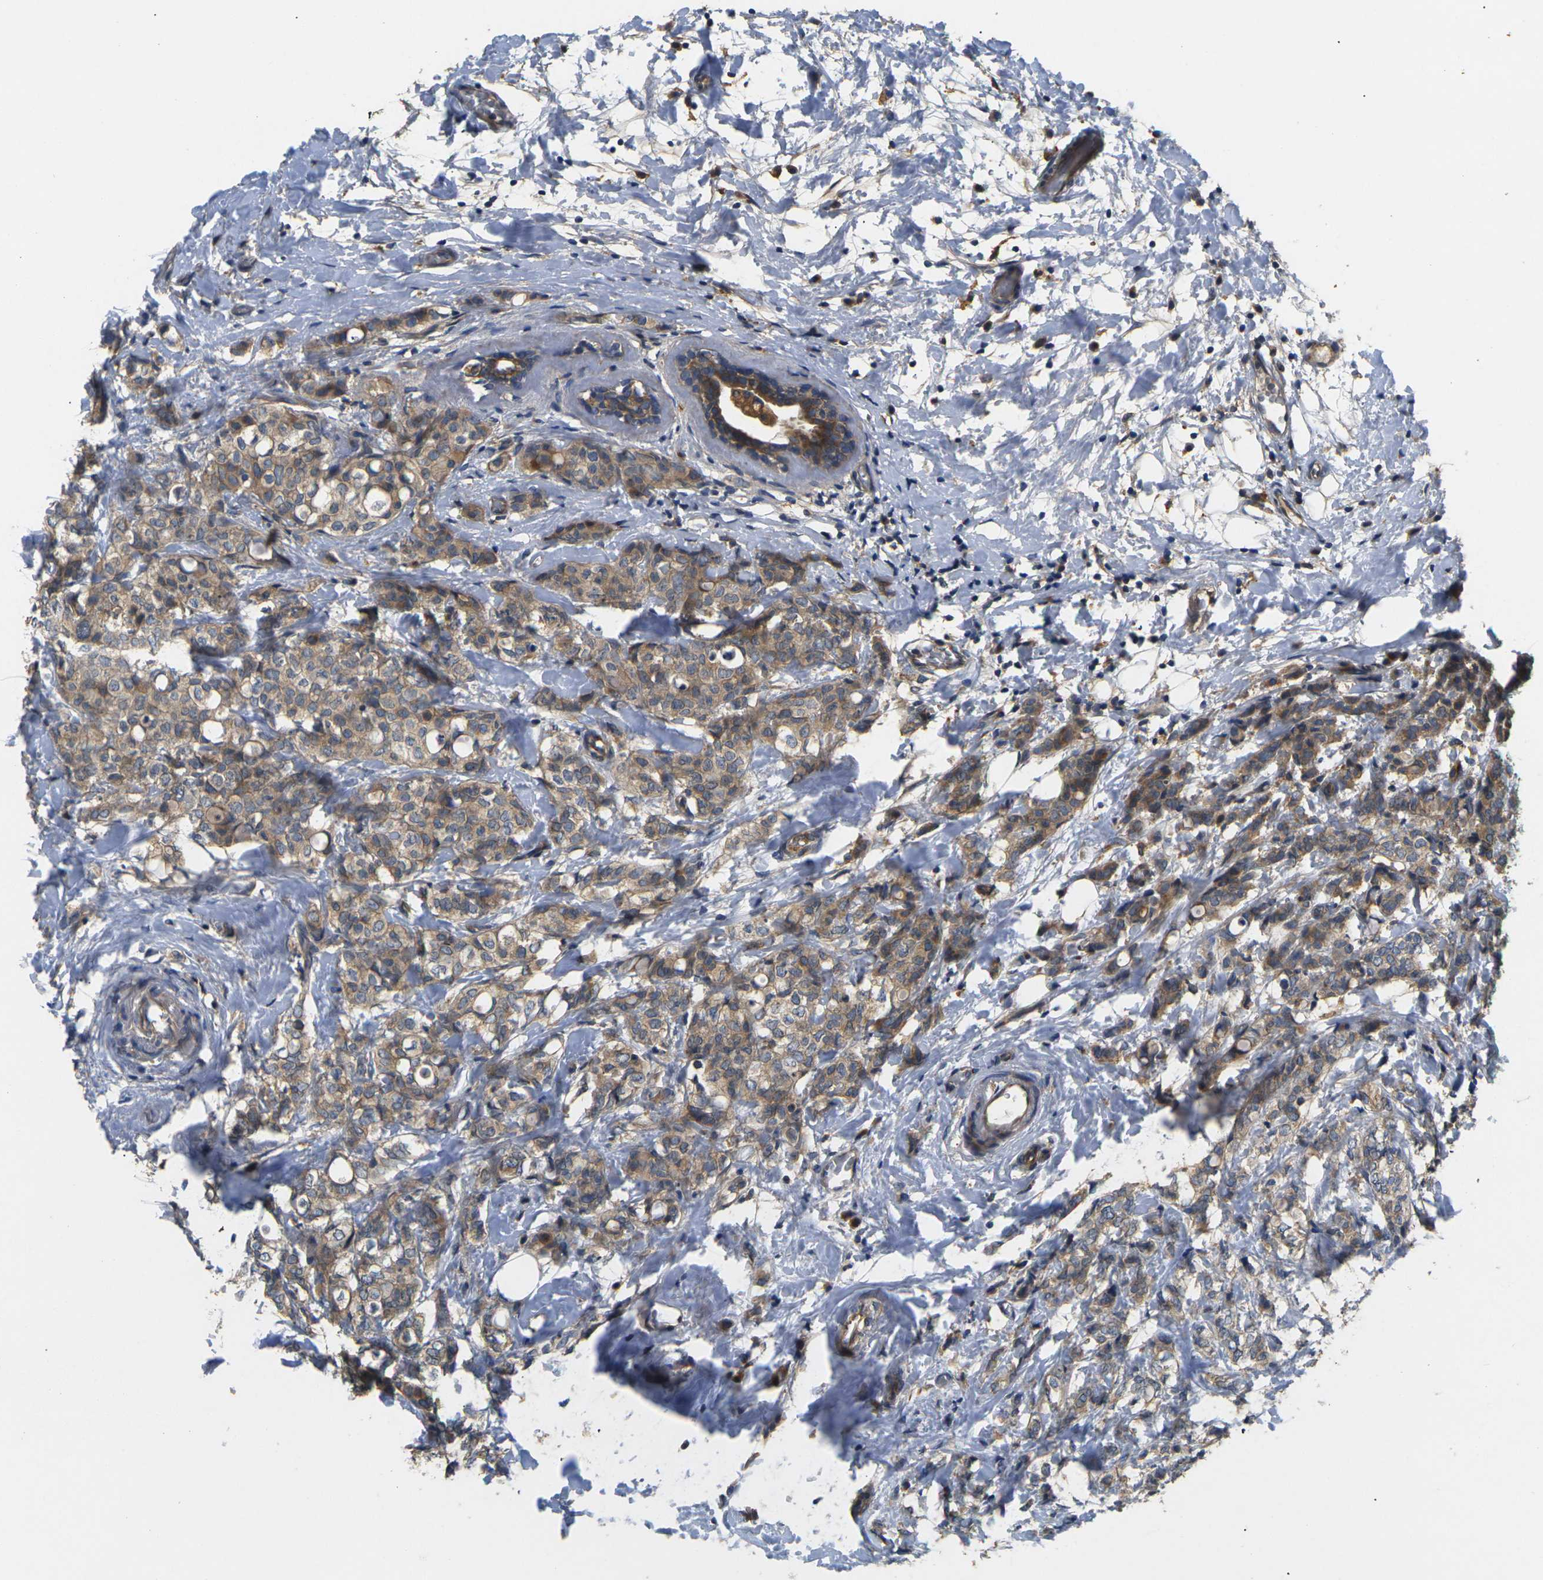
{"staining": {"intensity": "moderate", "quantity": ">75%", "location": "cytoplasmic/membranous"}, "tissue": "breast cancer", "cell_type": "Tumor cells", "image_type": "cancer", "snomed": [{"axis": "morphology", "description": "Lobular carcinoma"}, {"axis": "topography", "description": "Breast"}], "caption": "Immunohistochemistry (IHC) micrograph of neoplastic tissue: human breast cancer stained using IHC exhibits medium levels of moderate protein expression localized specifically in the cytoplasmic/membranous of tumor cells, appearing as a cytoplasmic/membranous brown color.", "gene": "LRCH3", "patient": {"sex": "female", "age": 60}}